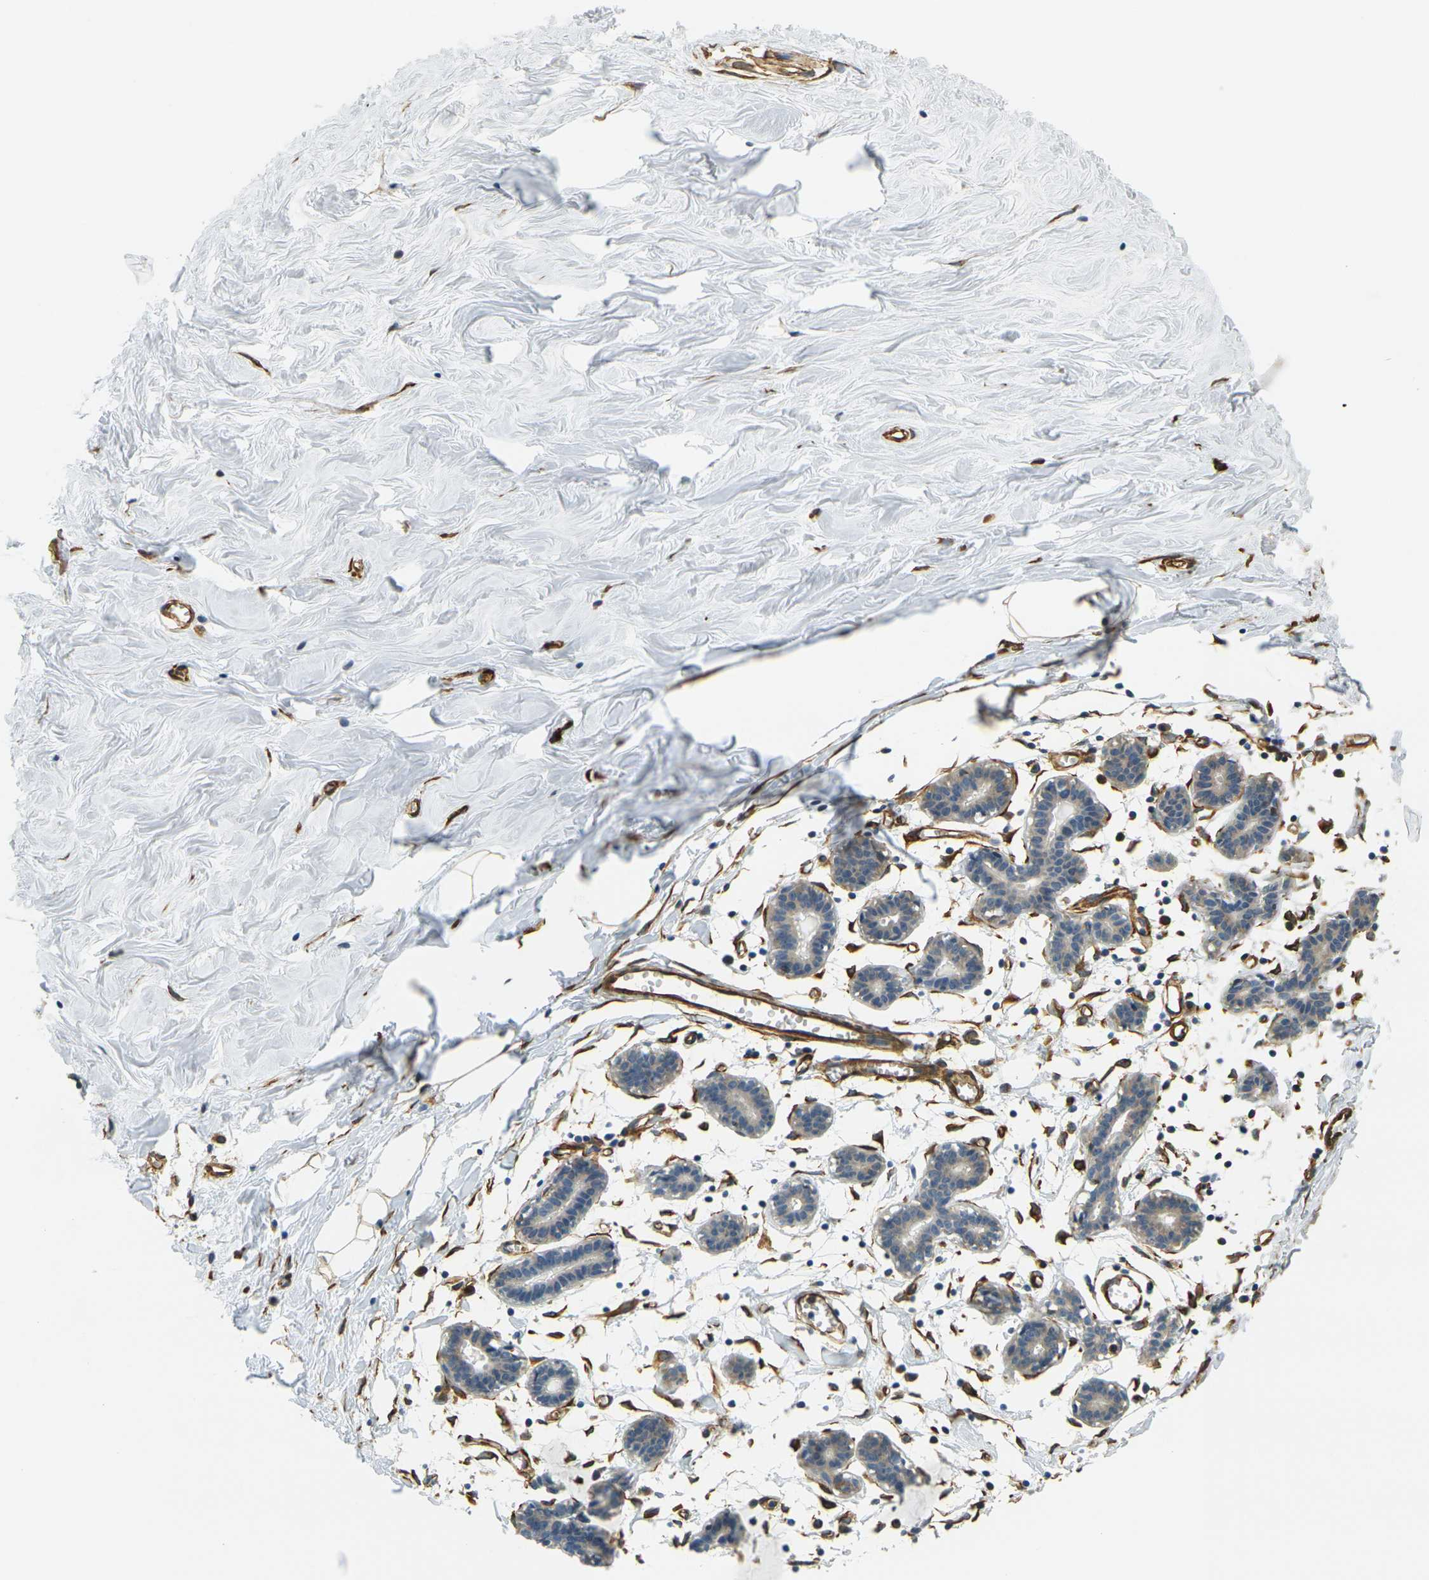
{"staining": {"intensity": "negative", "quantity": "none", "location": "none"}, "tissue": "breast", "cell_type": "Adipocytes", "image_type": "normal", "snomed": [{"axis": "morphology", "description": "Normal tissue, NOS"}, {"axis": "topography", "description": "Breast"}], "caption": "Immunohistochemistry of unremarkable human breast demonstrates no staining in adipocytes.", "gene": "CYTH3", "patient": {"sex": "female", "age": 27}}